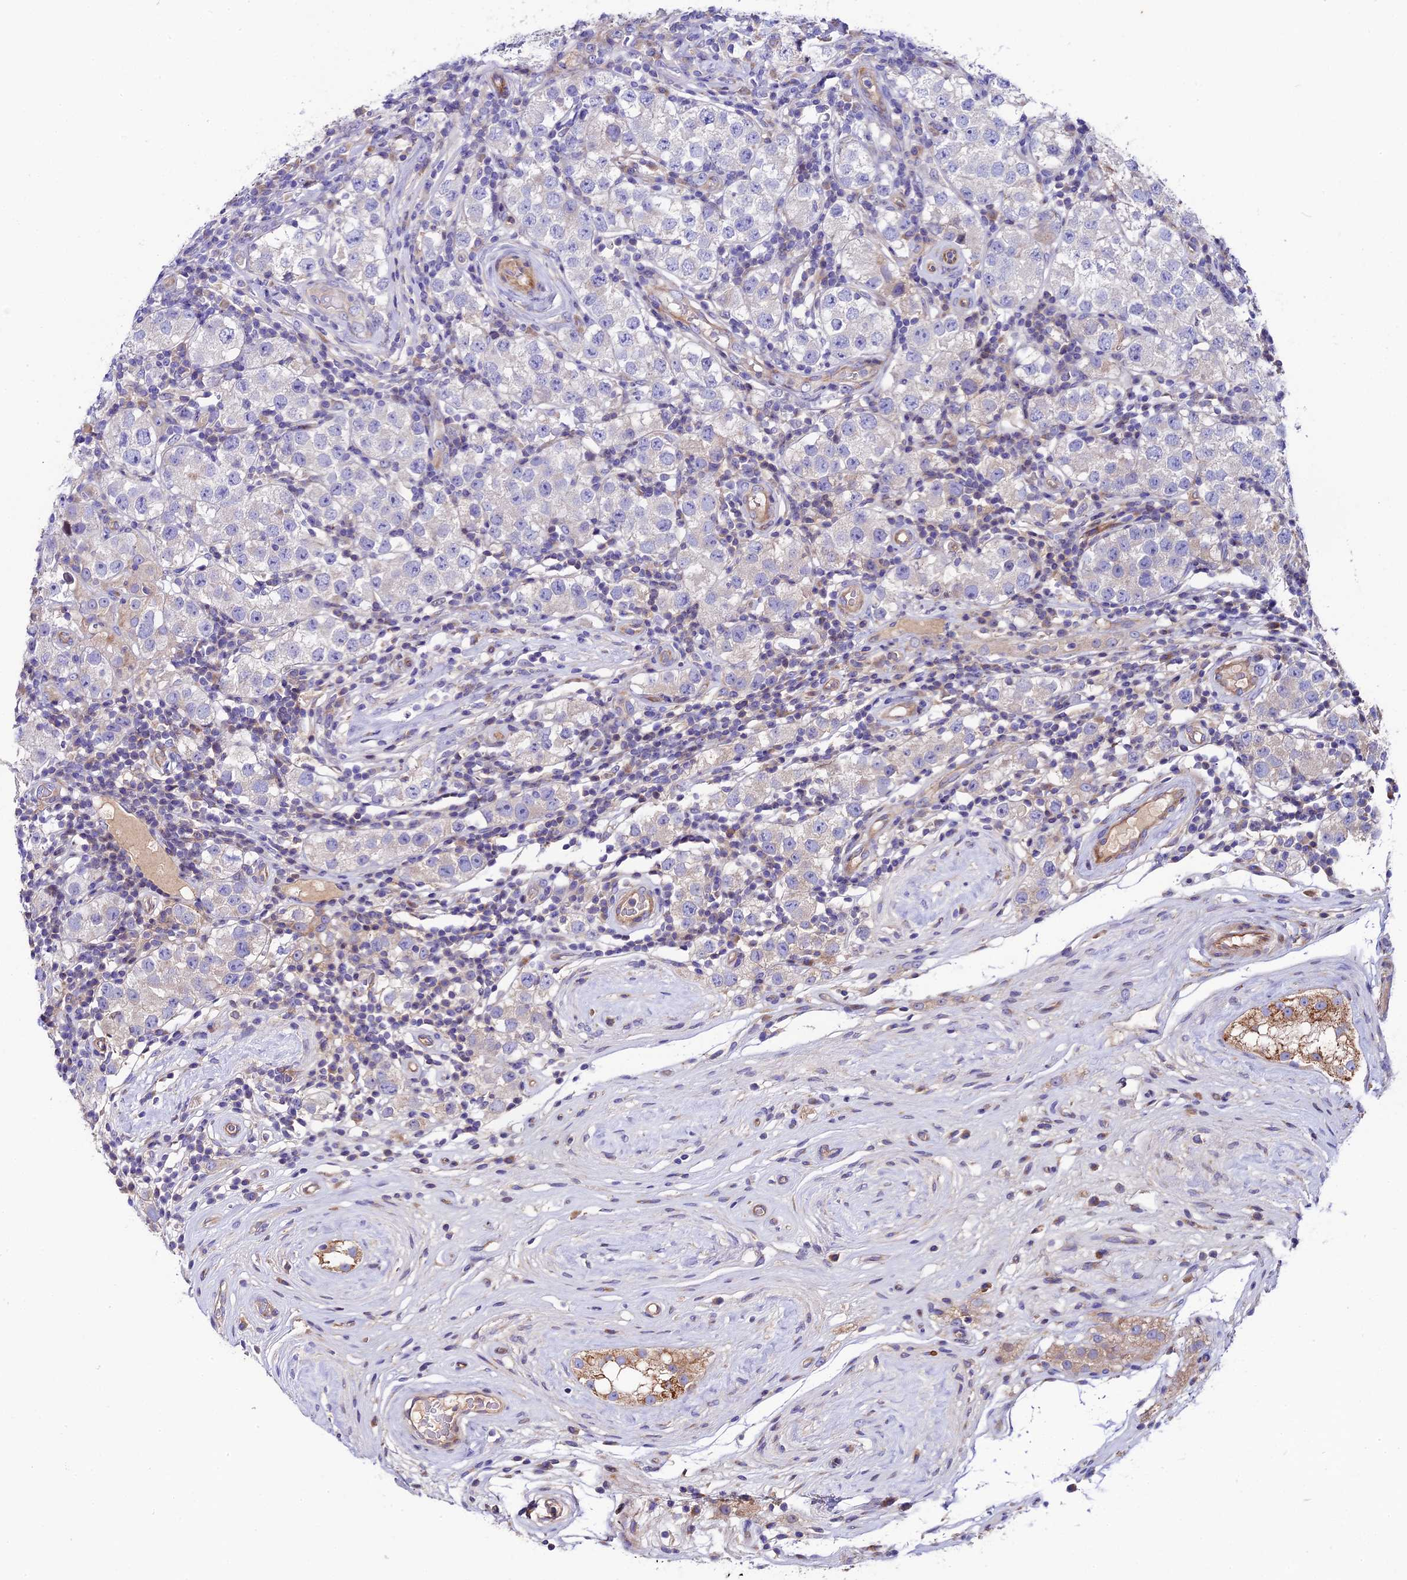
{"staining": {"intensity": "negative", "quantity": "none", "location": "none"}, "tissue": "testis cancer", "cell_type": "Tumor cells", "image_type": "cancer", "snomed": [{"axis": "morphology", "description": "Seminoma, NOS"}, {"axis": "topography", "description": "Testis"}], "caption": "The histopathology image demonstrates no staining of tumor cells in testis seminoma. (DAB immunohistochemistry visualized using brightfield microscopy, high magnification).", "gene": "PIGU", "patient": {"sex": "male", "age": 34}}